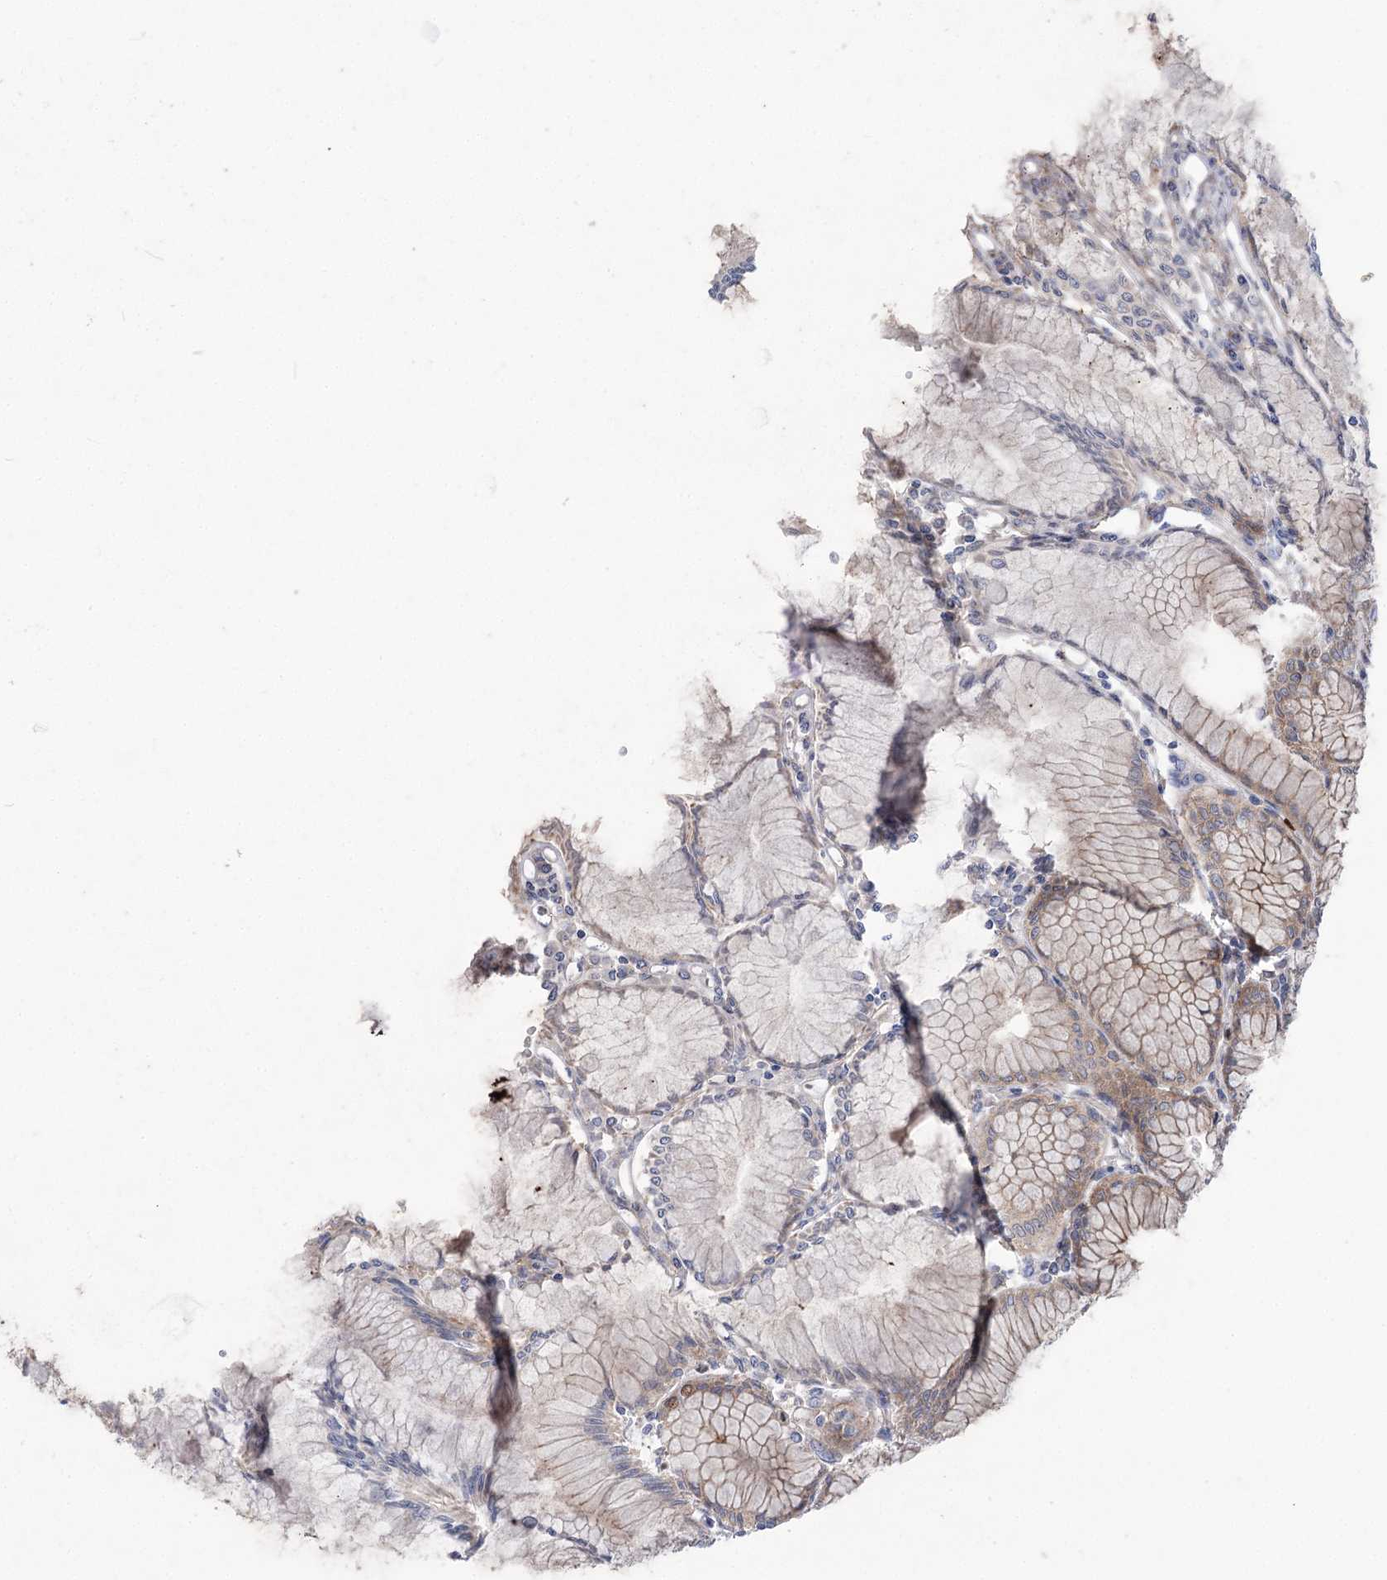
{"staining": {"intensity": "moderate", "quantity": "25%-75%", "location": "cytoplasmic/membranous"}, "tissue": "stomach", "cell_type": "Glandular cells", "image_type": "normal", "snomed": [{"axis": "morphology", "description": "Normal tissue, NOS"}, {"axis": "topography", "description": "Stomach"}], "caption": "Glandular cells demonstrate moderate cytoplasmic/membranous staining in approximately 25%-75% of cells in unremarkable stomach. The protein is stained brown, and the nuclei are stained in blue (DAB IHC with brightfield microscopy, high magnification).", "gene": "SCN11A", "patient": {"sex": "female", "age": 57}}